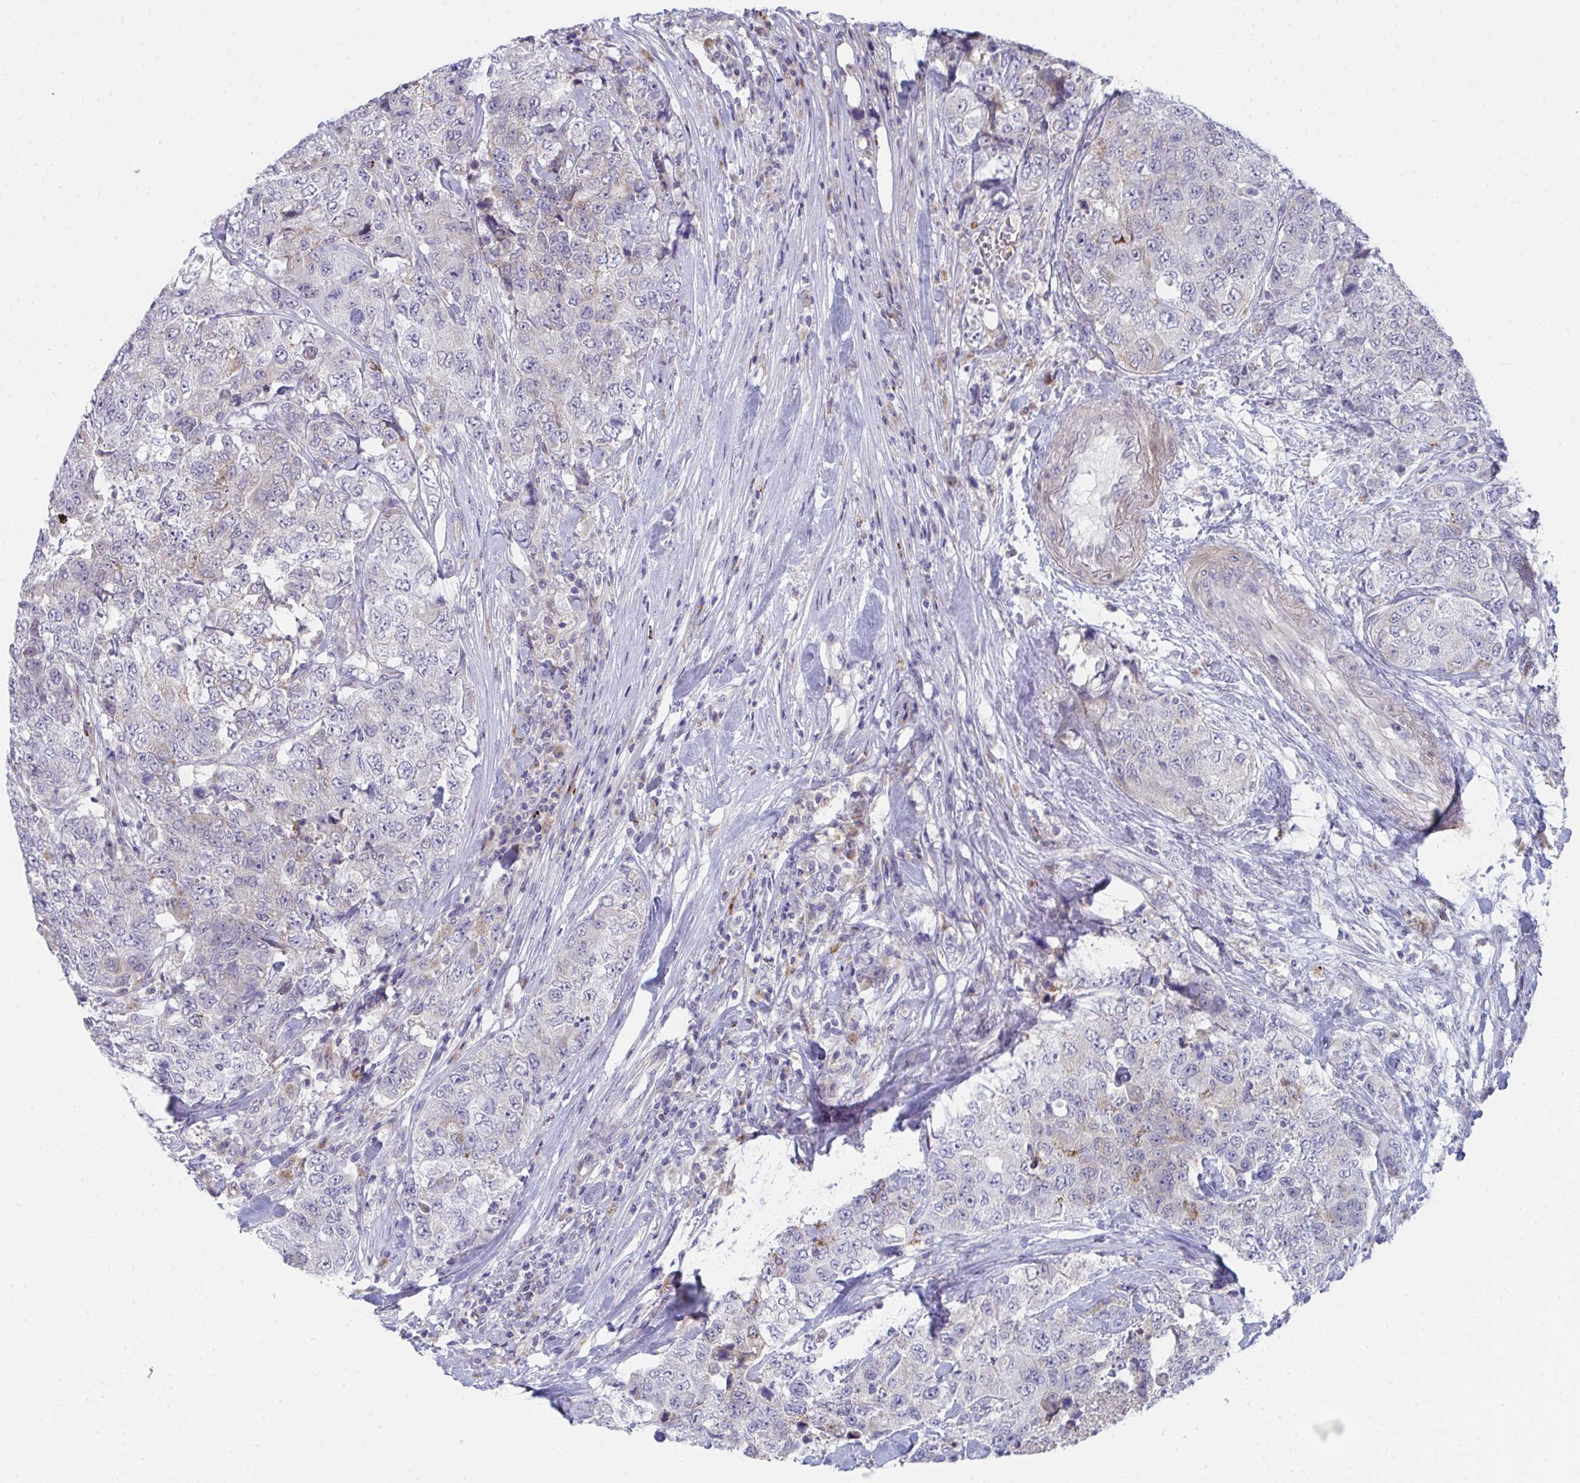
{"staining": {"intensity": "negative", "quantity": "none", "location": "none"}, "tissue": "urothelial cancer", "cell_type": "Tumor cells", "image_type": "cancer", "snomed": [{"axis": "morphology", "description": "Urothelial carcinoma, High grade"}, {"axis": "topography", "description": "Urinary bladder"}], "caption": "The immunohistochemistry (IHC) micrograph has no significant expression in tumor cells of urothelial cancer tissue. (Immunohistochemistry, brightfield microscopy, high magnification).", "gene": "VWDE", "patient": {"sex": "female", "age": 78}}